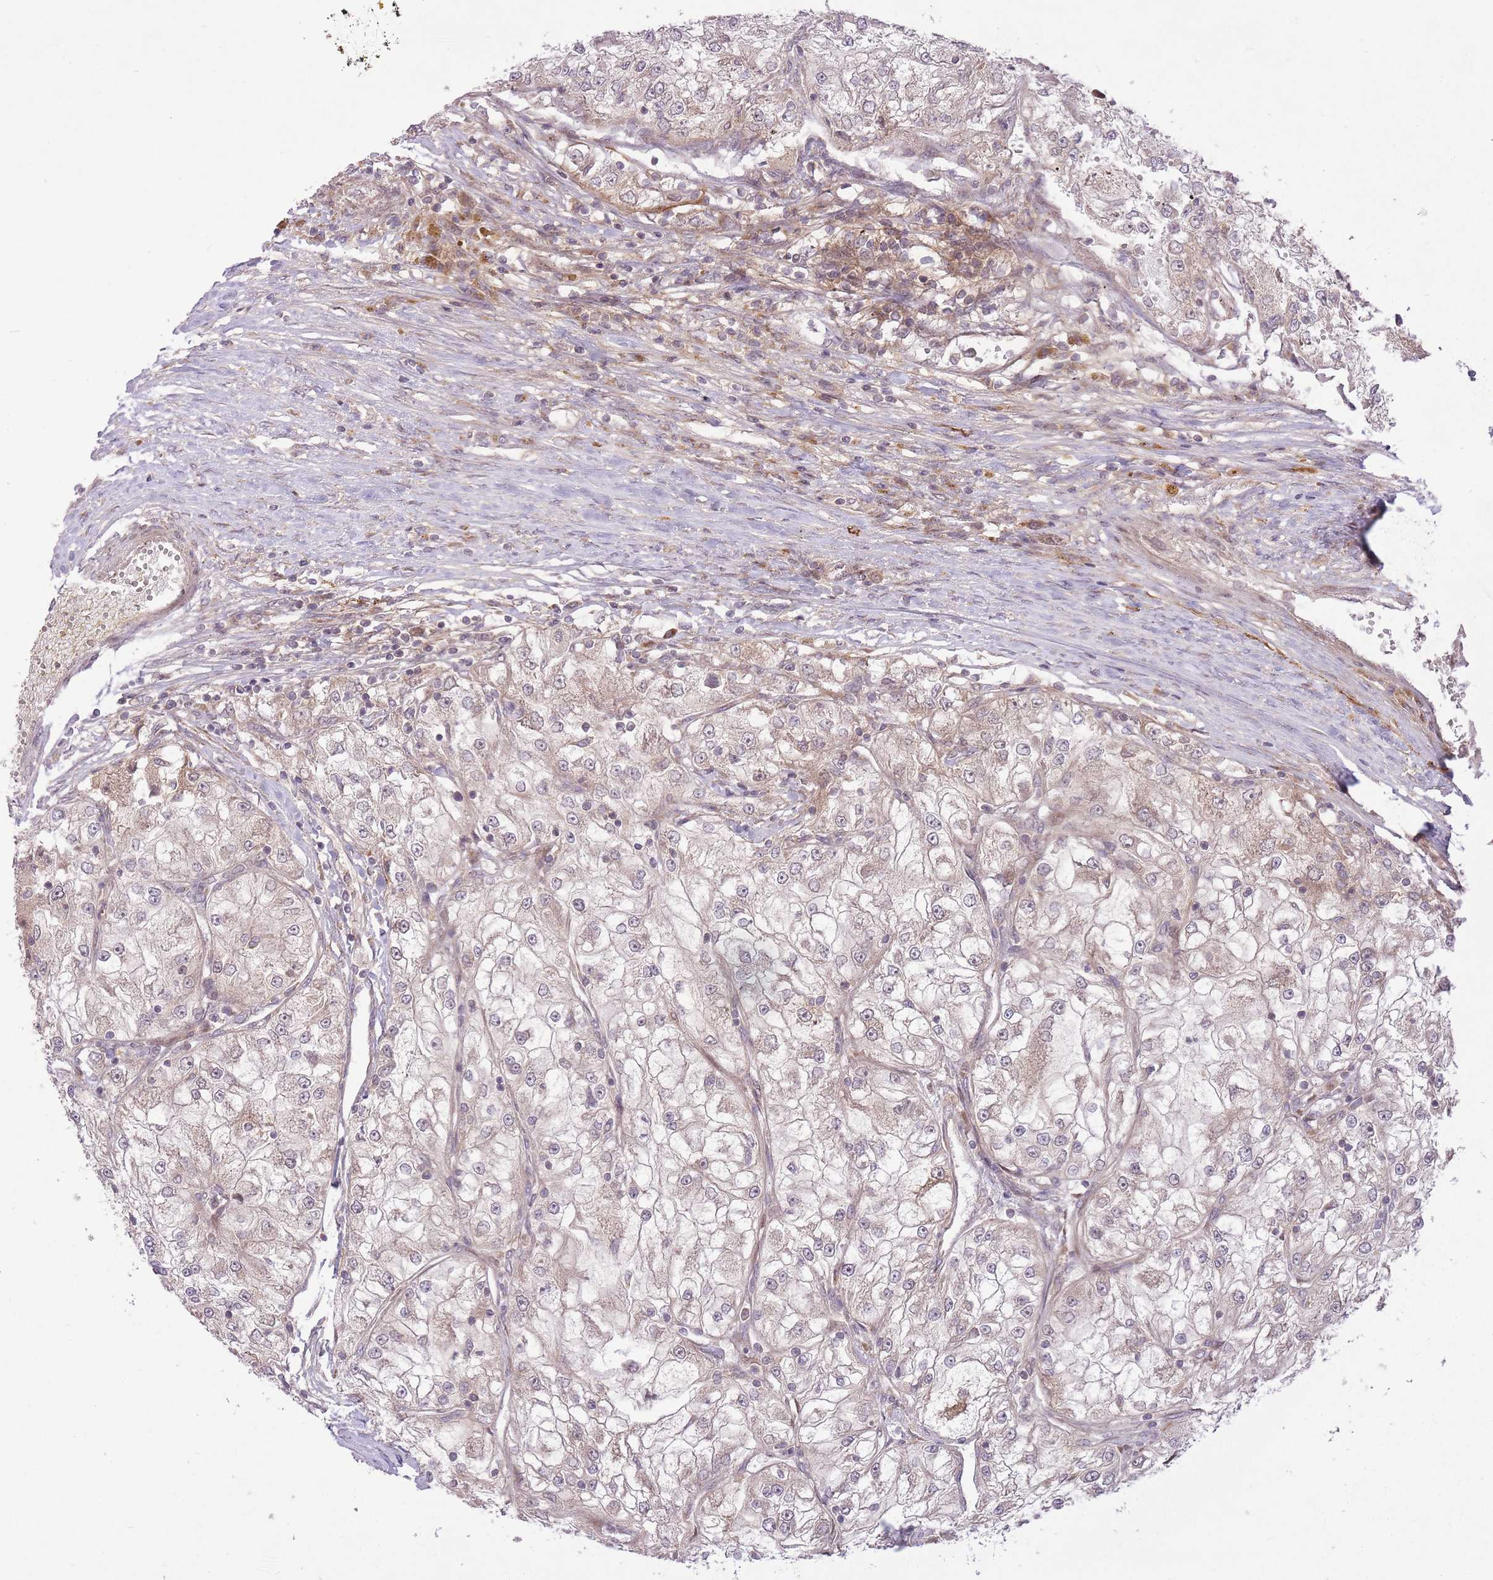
{"staining": {"intensity": "moderate", "quantity": "<25%", "location": "cytoplasmic/membranous"}, "tissue": "renal cancer", "cell_type": "Tumor cells", "image_type": "cancer", "snomed": [{"axis": "morphology", "description": "Adenocarcinoma, NOS"}, {"axis": "topography", "description": "Kidney"}], "caption": "Immunohistochemical staining of adenocarcinoma (renal) shows moderate cytoplasmic/membranous protein positivity in about <25% of tumor cells. (Brightfield microscopy of DAB IHC at high magnification).", "gene": "ZNF391", "patient": {"sex": "female", "age": 72}}